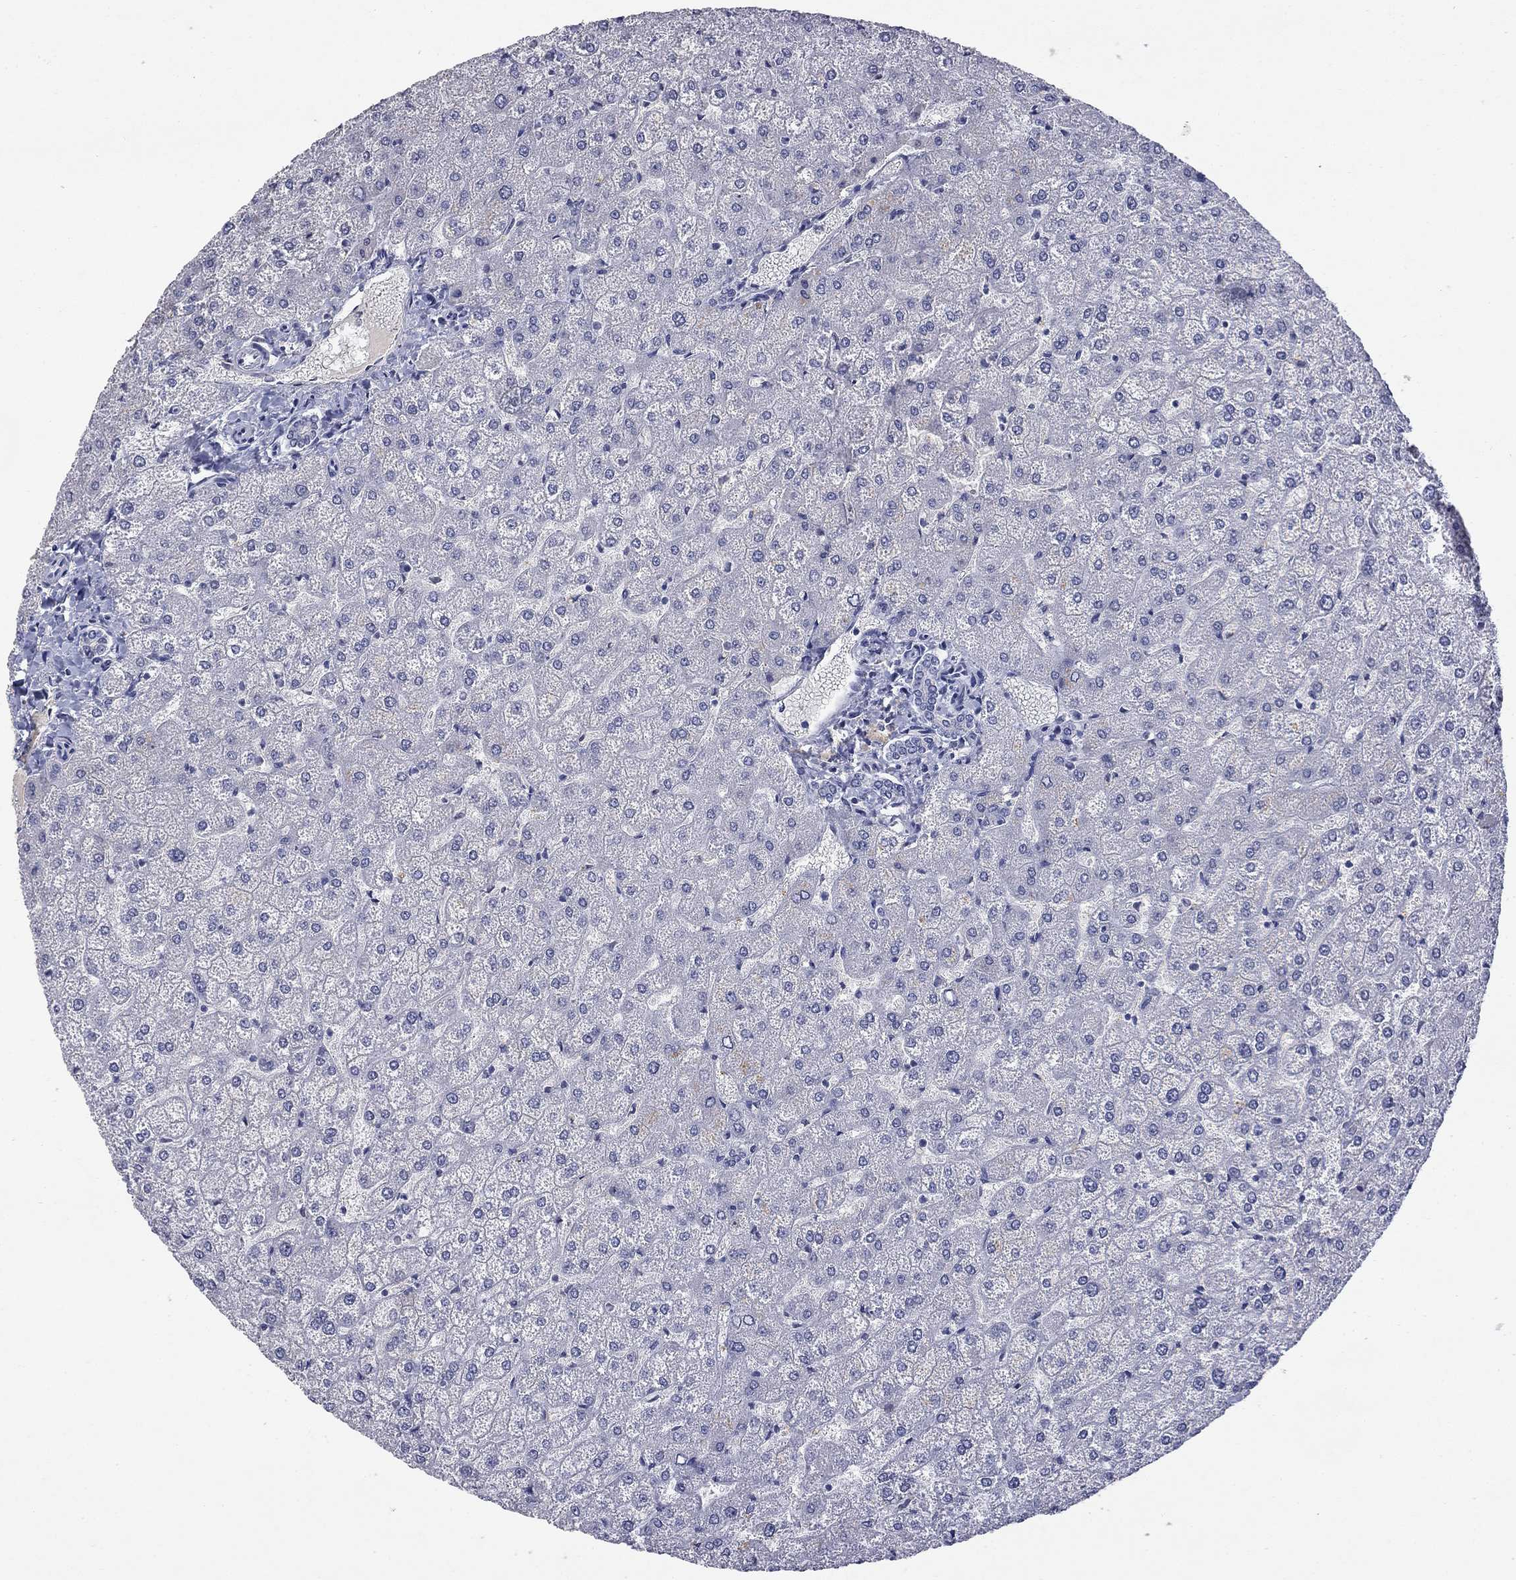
{"staining": {"intensity": "negative", "quantity": "none", "location": "none"}, "tissue": "liver", "cell_type": "Cholangiocytes", "image_type": "normal", "snomed": [{"axis": "morphology", "description": "Normal tissue, NOS"}, {"axis": "topography", "description": "Liver"}], "caption": "The image demonstrates no significant staining in cholangiocytes of liver. (Stains: DAB (3,3'-diaminobenzidine) IHC with hematoxylin counter stain, Microscopy: brightfield microscopy at high magnification).", "gene": "SLC51A", "patient": {"sex": "female", "age": 32}}